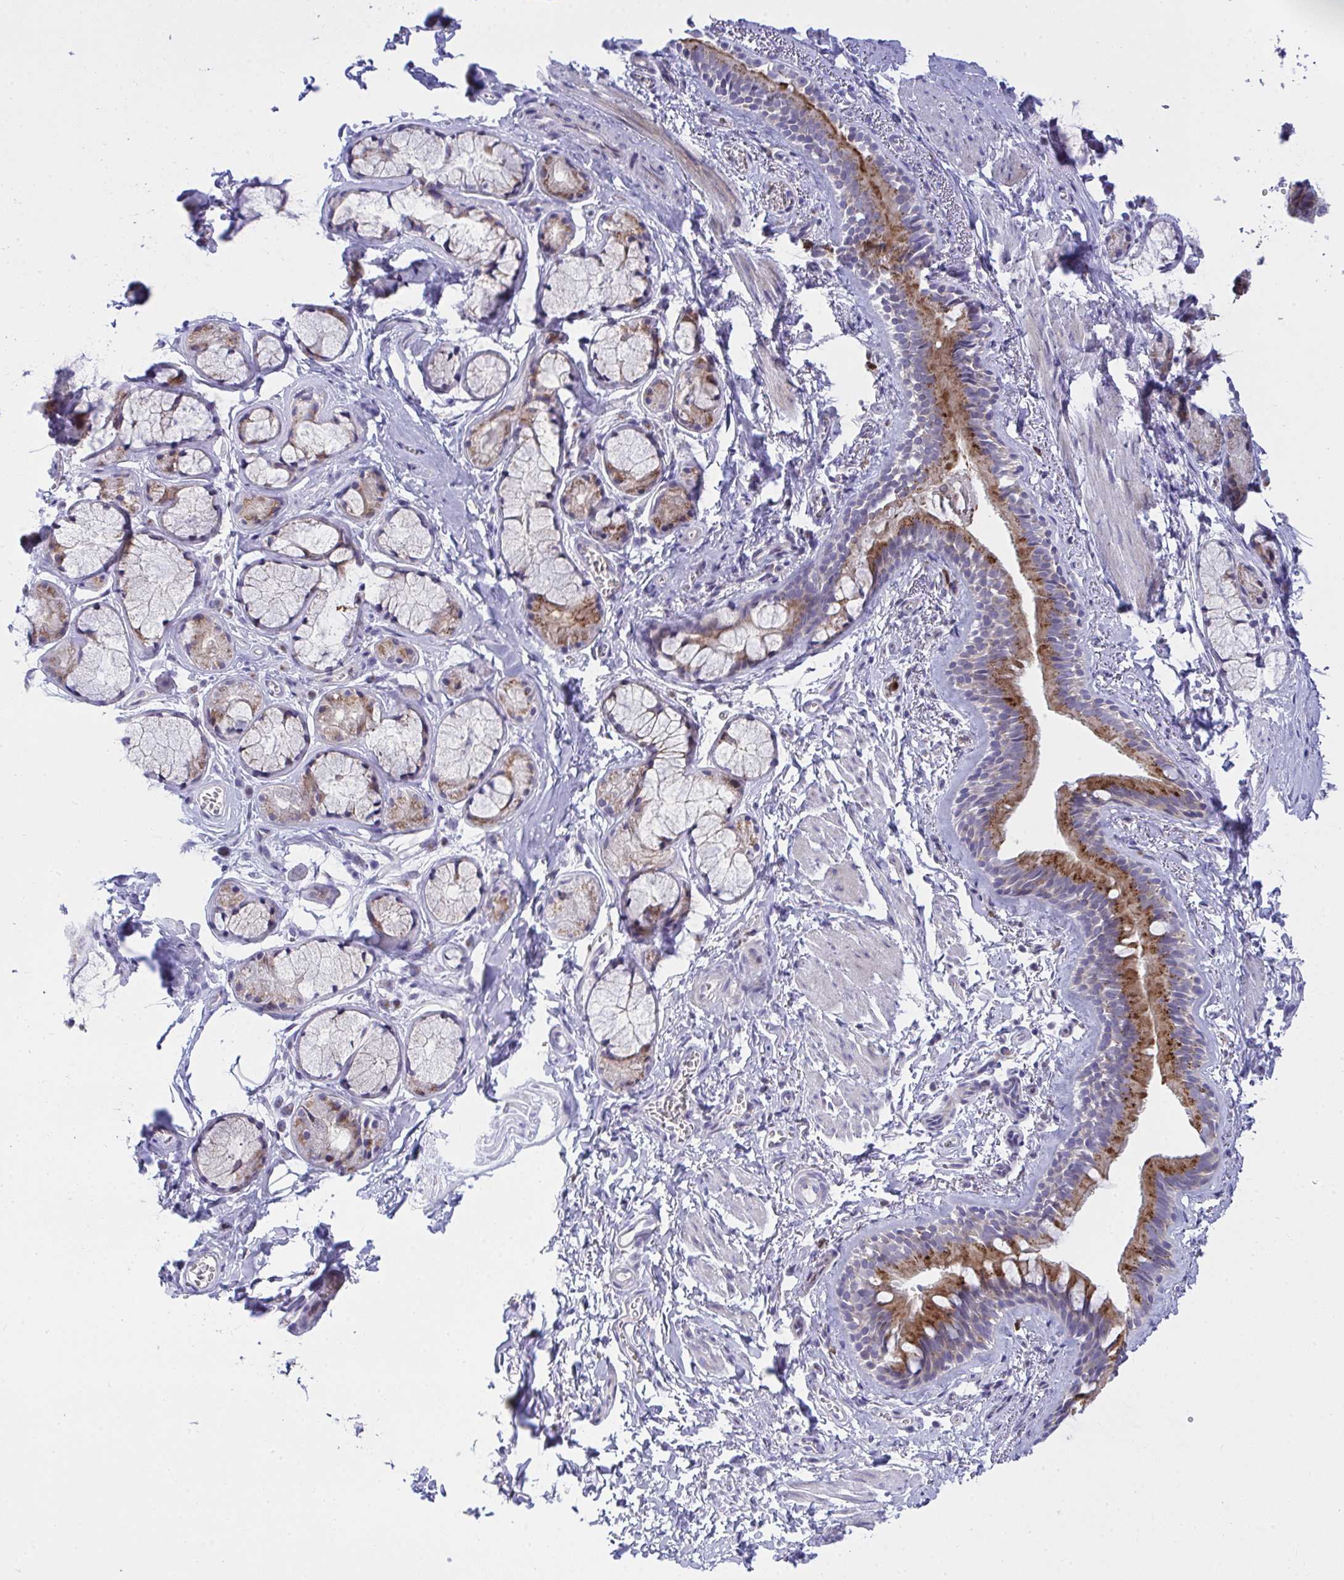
{"staining": {"intensity": "strong", "quantity": "25%-75%", "location": "cytoplasmic/membranous"}, "tissue": "bronchus", "cell_type": "Respiratory epithelial cells", "image_type": "normal", "snomed": [{"axis": "morphology", "description": "Normal tissue, NOS"}, {"axis": "topography", "description": "Cartilage tissue"}, {"axis": "topography", "description": "Bronchus"}, {"axis": "topography", "description": "Peripheral nerve tissue"}], "caption": "Protein expression analysis of unremarkable bronchus demonstrates strong cytoplasmic/membranous staining in about 25%-75% of respiratory epithelial cells. The staining was performed using DAB (3,3'-diaminobenzidine), with brown indicating positive protein expression. Nuclei are stained blue with hematoxylin.", "gene": "ZNF554", "patient": {"sex": "female", "age": 59}}